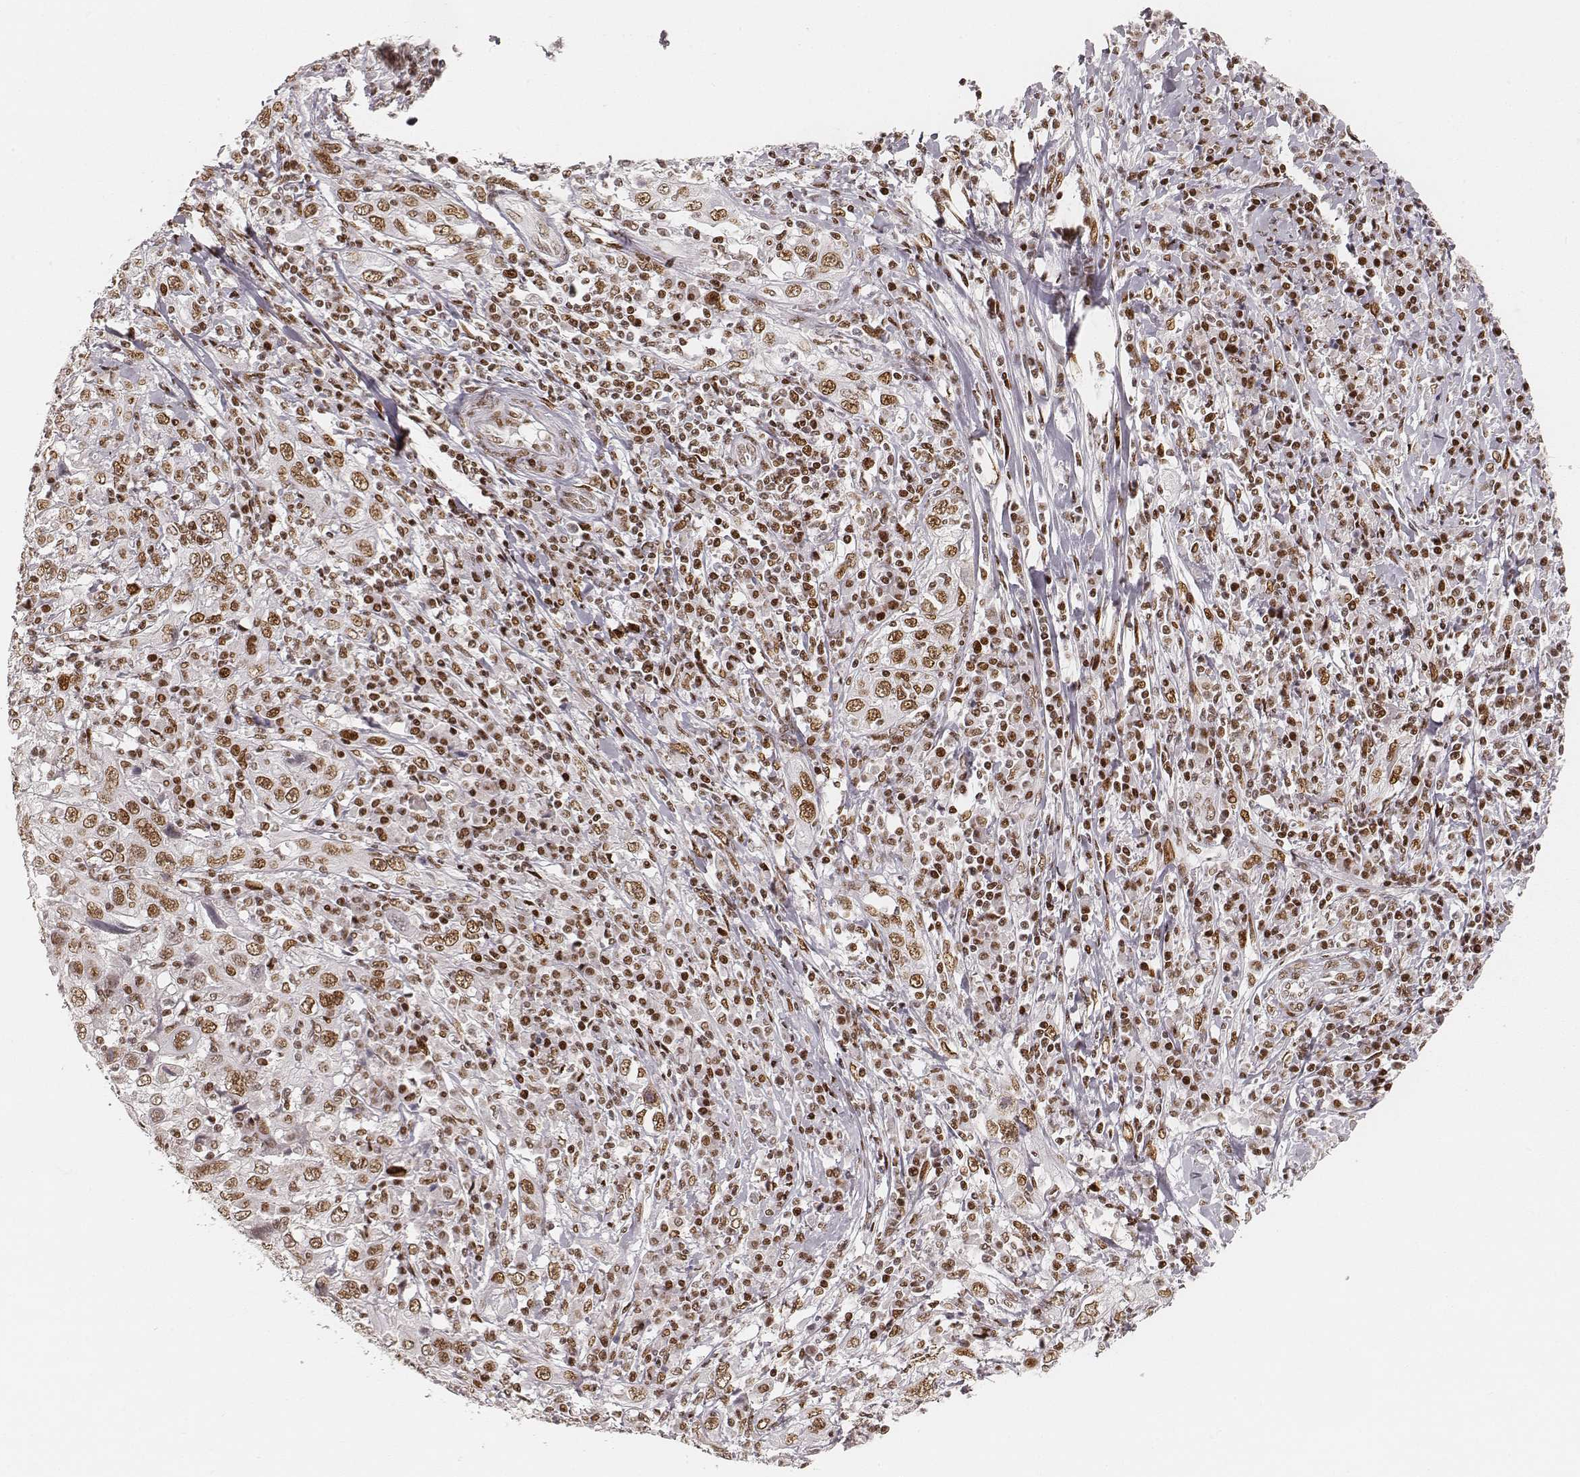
{"staining": {"intensity": "moderate", "quantity": ">75%", "location": "nuclear"}, "tissue": "cervical cancer", "cell_type": "Tumor cells", "image_type": "cancer", "snomed": [{"axis": "morphology", "description": "Squamous cell carcinoma, NOS"}, {"axis": "topography", "description": "Cervix"}], "caption": "Cervical cancer (squamous cell carcinoma) stained with DAB (3,3'-diaminobenzidine) immunohistochemistry reveals medium levels of moderate nuclear staining in approximately >75% of tumor cells.", "gene": "HNRNPC", "patient": {"sex": "female", "age": 46}}